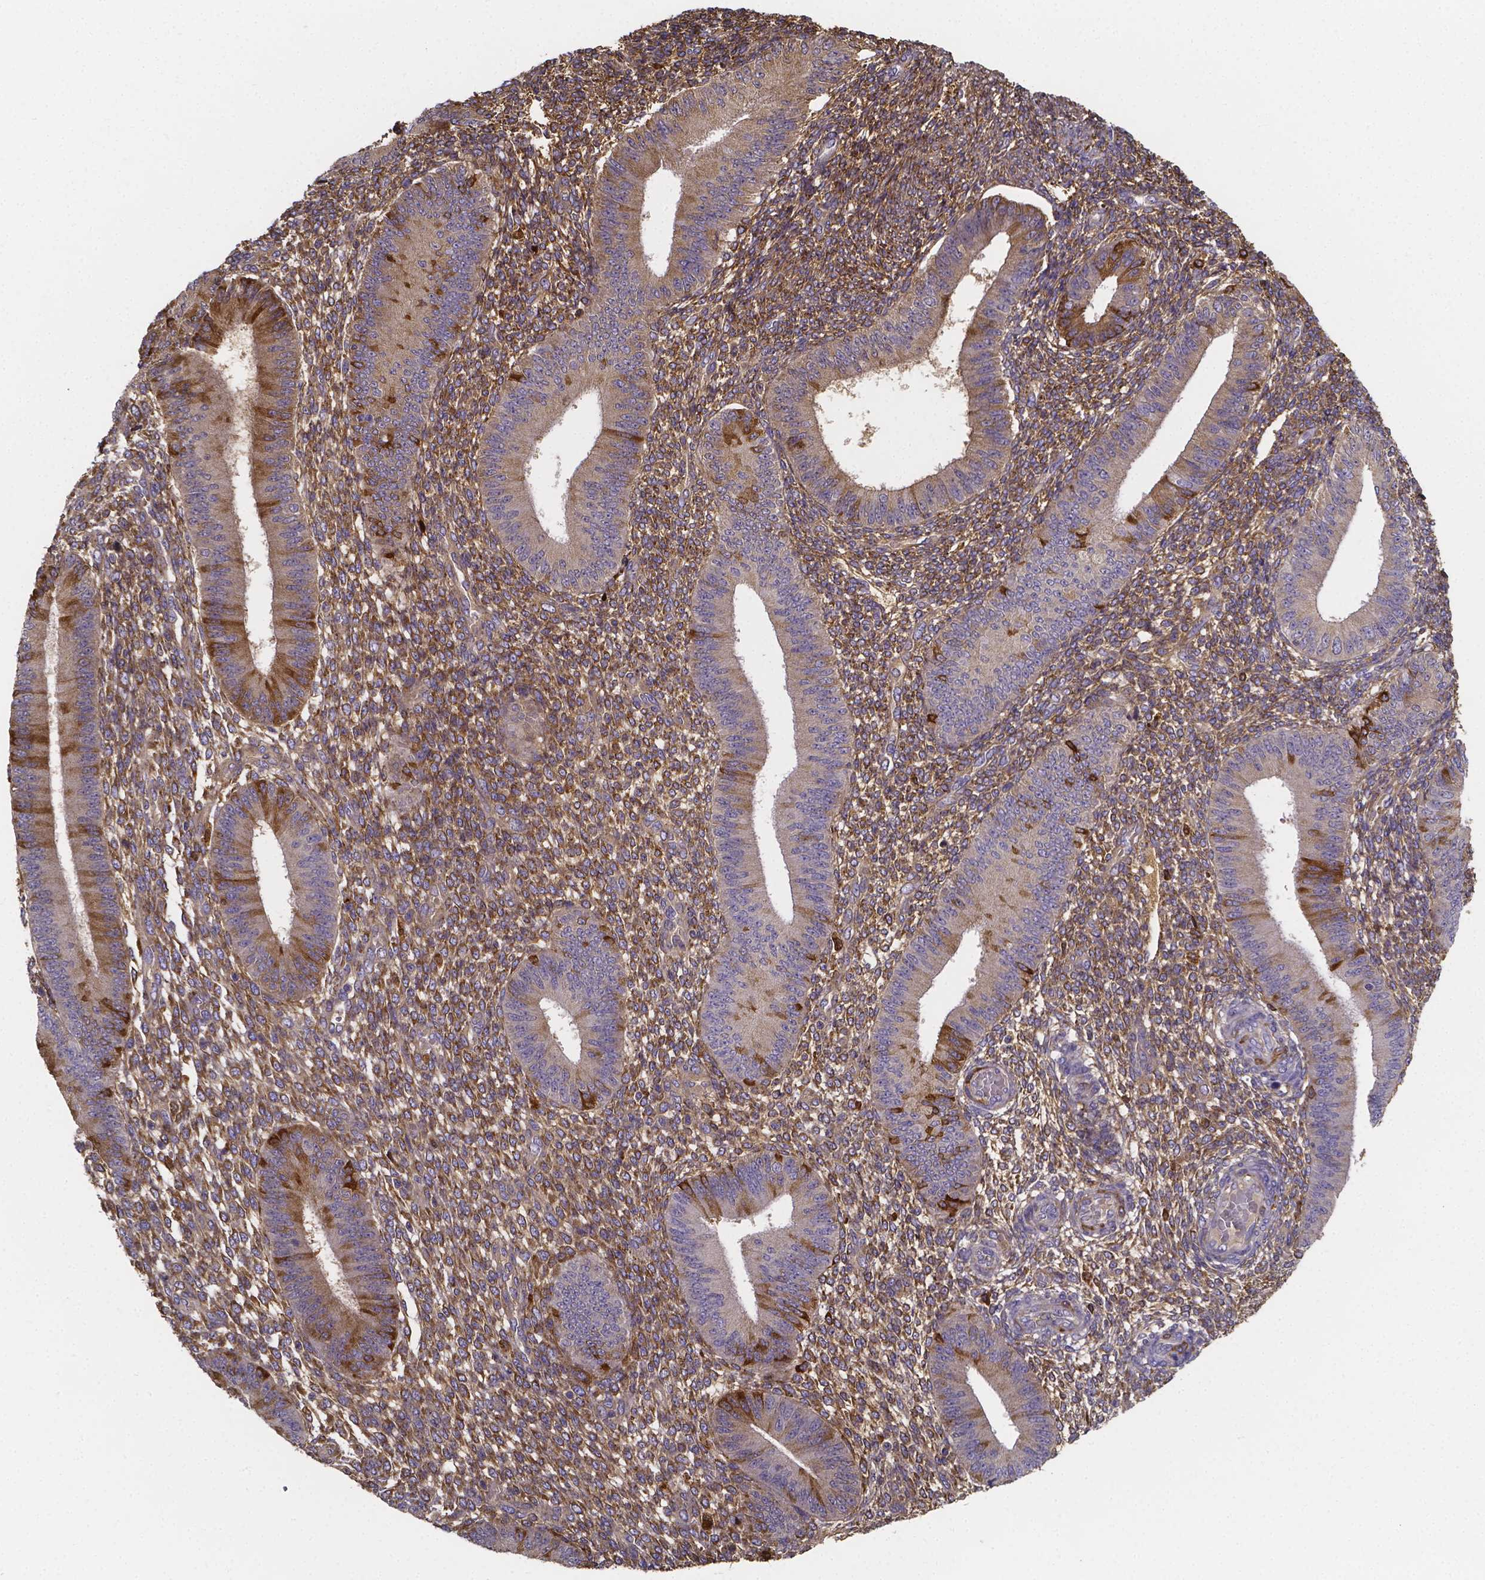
{"staining": {"intensity": "moderate", "quantity": "25%-75%", "location": "cytoplasmic/membranous"}, "tissue": "endometrium", "cell_type": "Cells in endometrial stroma", "image_type": "normal", "snomed": [{"axis": "morphology", "description": "Normal tissue, NOS"}, {"axis": "topography", "description": "Endometrium"}], "caption": "Protein expression analysis of unremarkable endometrium shows moderate cytoplasmic/membranous expression in approximately 25%-75% of cells in endometrial stroma.", "gene": "SFRP4", "patient": {"sex": "female", "age": 39}}